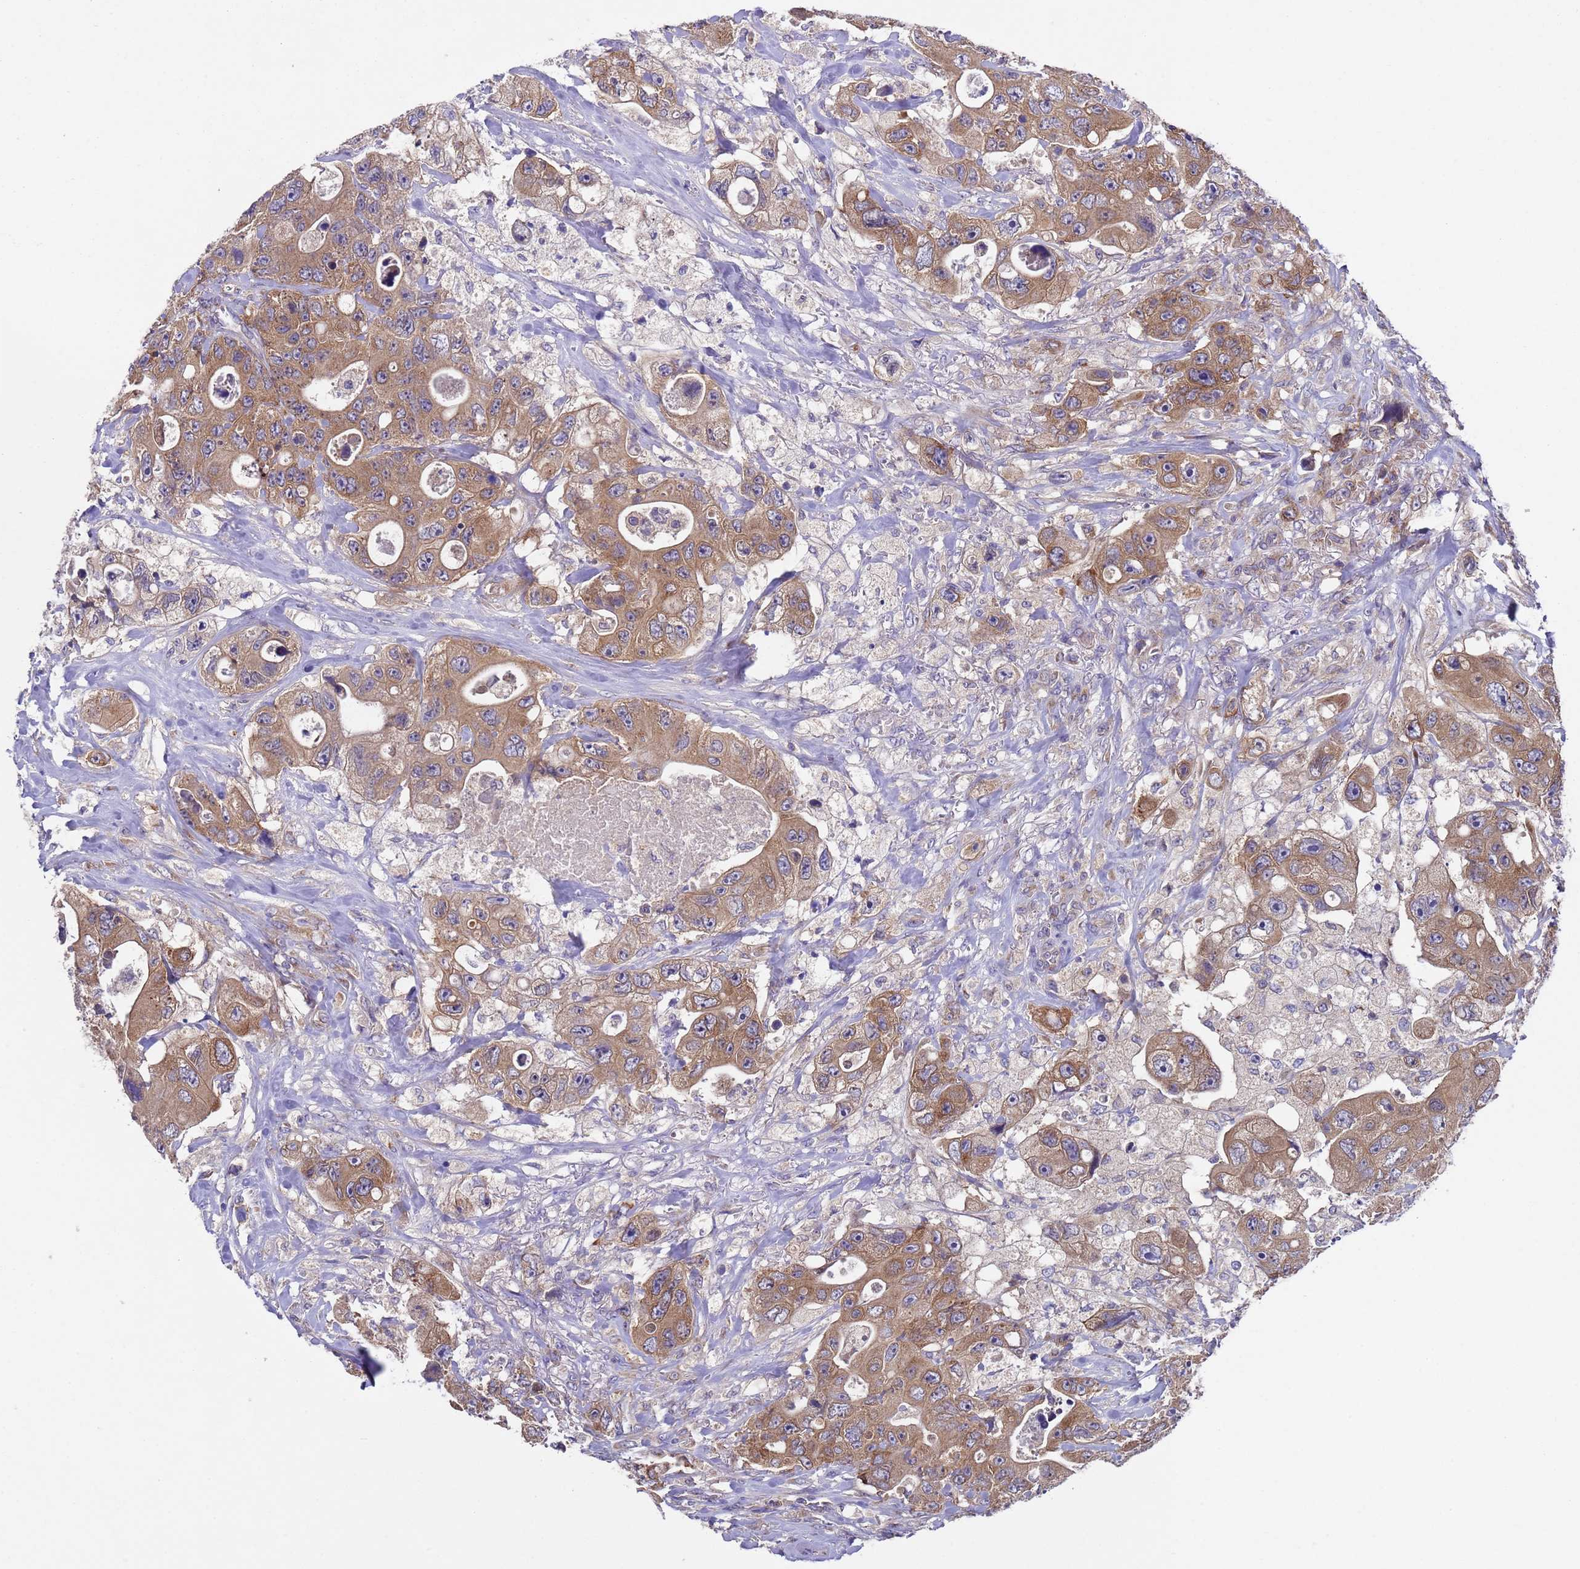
{"staining": {"intensity": "moderate", "quantity": ">75%", "location": "cytoplasmic/membranous"}, "tissue": "colorectal cancer", "cell_type": "Tumor cells", "image_type": "cancer", "snomed": [{"axis": "morphology", "description": "Adenocarcinoma, NOS"}, {"axis": "topography", "description": "Colon"}], "caption": "Colorectal cancer (adenocarcinoma) stained with DAB IHC exhibits medium levels of moderate cytoplasmic/membranous expression in approximately >75% of tumor cells.", "gene": "DCAF12L2", "patient": {"sex": "female", "age": 46}}